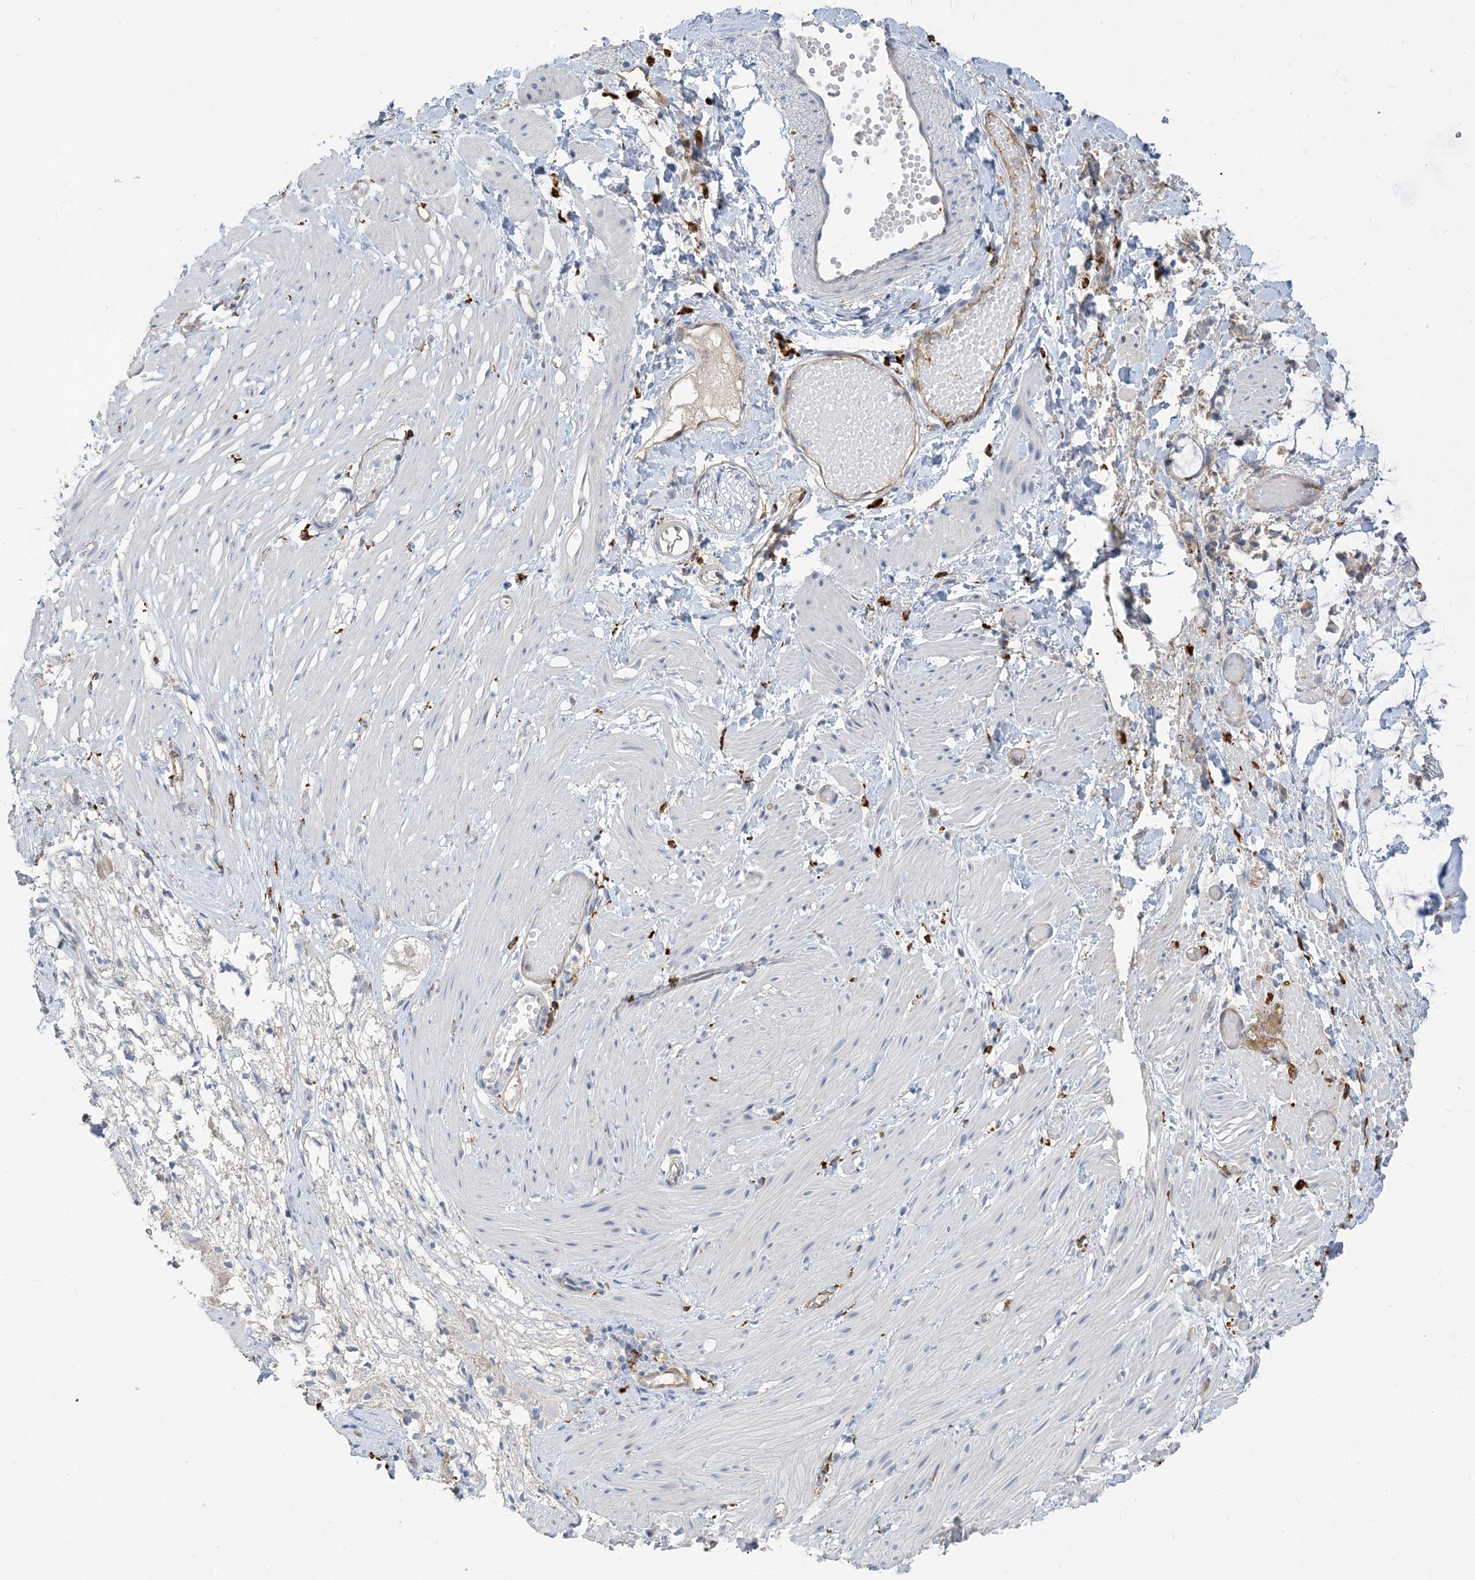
{"staining": {"intensity": "negative", "quantity": "none", "location": "none"}, "tissue": "adipose tissue", "cell_type": "Adipocytes", "image_type": "normal", "snomed": [{"axis": "morphology", "description": "Normal tissue, NOS"}, {"axis": "morphology", "description": "Adenocarcinoma, NOS"}, {"axis": "topography", "description": "Colon"}, {"axis": "topography", "description": "Peripheral nerve tissue"}], "caption": "IHC histopathology image of benign adipose tissue: adipose tissue stained with DAB (3,3'-diaminobenzidine) exhibits no significant protein staining in adipocytes.", "gene": "PEAR1", "patient": {"sex": "male", "age": 14}}